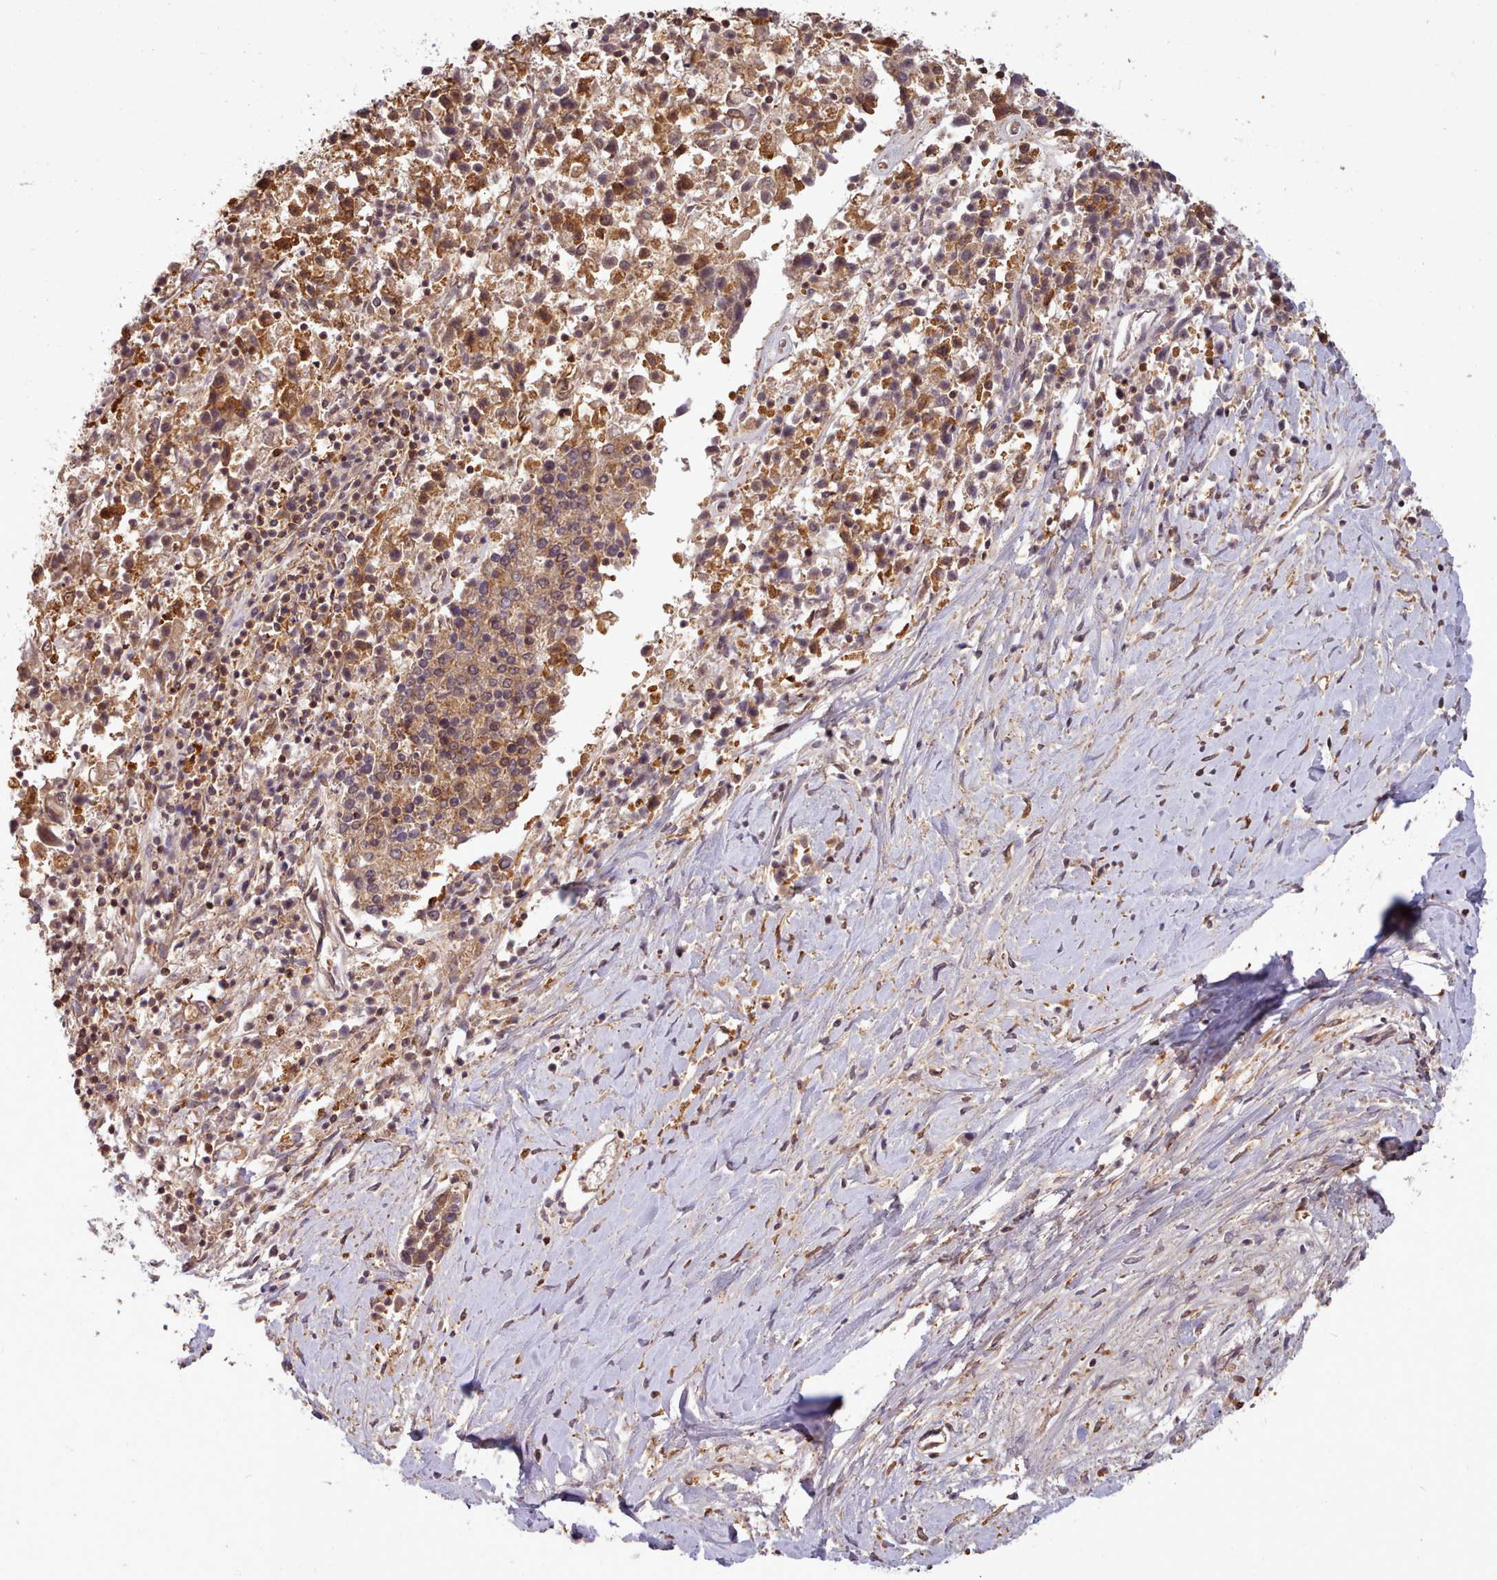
{"staining": {"intensity": "moderate", "quantity": ">75%", "location": "cytoplasmic/membranous,nuclear"}, "tissue": "ovarian cancer", "cell_type": "Tumor cells", "image_type": "cancer", "snomed": [{"axis": "morphology", "description": "Carcinoma, endometroid"}, {"axis": "topography", "description": "Ovary"}], "caption": "IHC staining of ovarian endometroid carcinoma, which shows medium levels of moderate cytoplasmic/membranous and nuclear positivity in approximately >75% of tumor cells indicating moderate cytoplasmic/membranous and nuclear protein expression. The staining was performed using DAB (brown) for protein detection and nuclei were counterstained in hematoxylin (blue).", "gene": "ARL17A", "patient": {"sex": "female", "age": 62}}